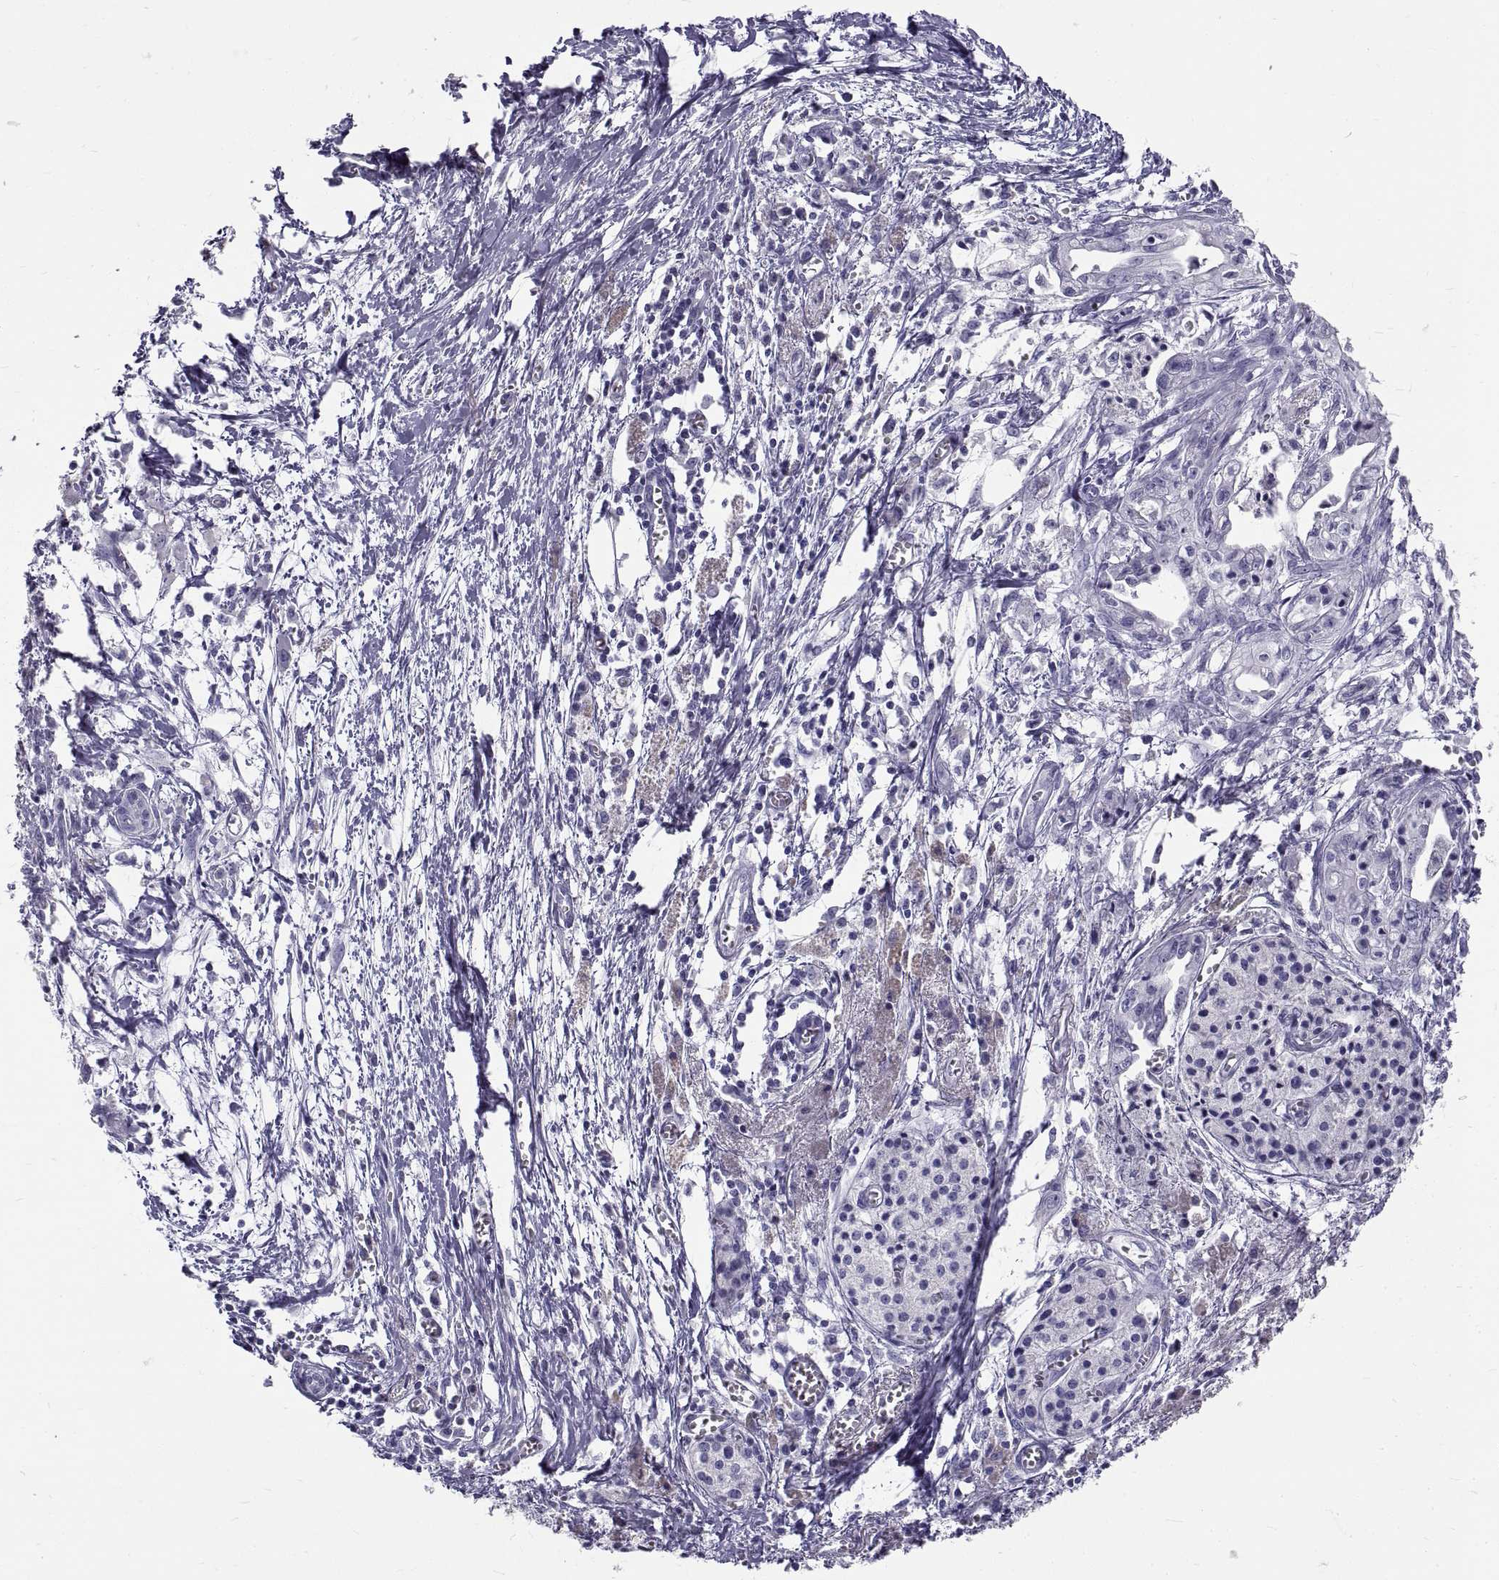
{"staining": {"intensity": "negative", "quantity": "none", "location": "none"}, "tissue": "pancreatic cancer", "cell_type": "Tumor cells", "image_type": "cancer", "snomed": [{"axis": "morphology", "description": "Adenocarcinoma, NOS"}, {"axis": "topography", "description": "Pancreas"}], "caption": "Protein analysis of pancreatic cancer (adenocarcinoma) demonstrates no significant expression in tumor cells. (Stains: DAB (3,3'-diaminobenzidine) immunohistochemistry (IHC) with hematoxylin counter stain, Microscopy: brightfield microscopy at high magnification).", "gene": "GNG12", "patient": {"sex": "female", "age": 61}}